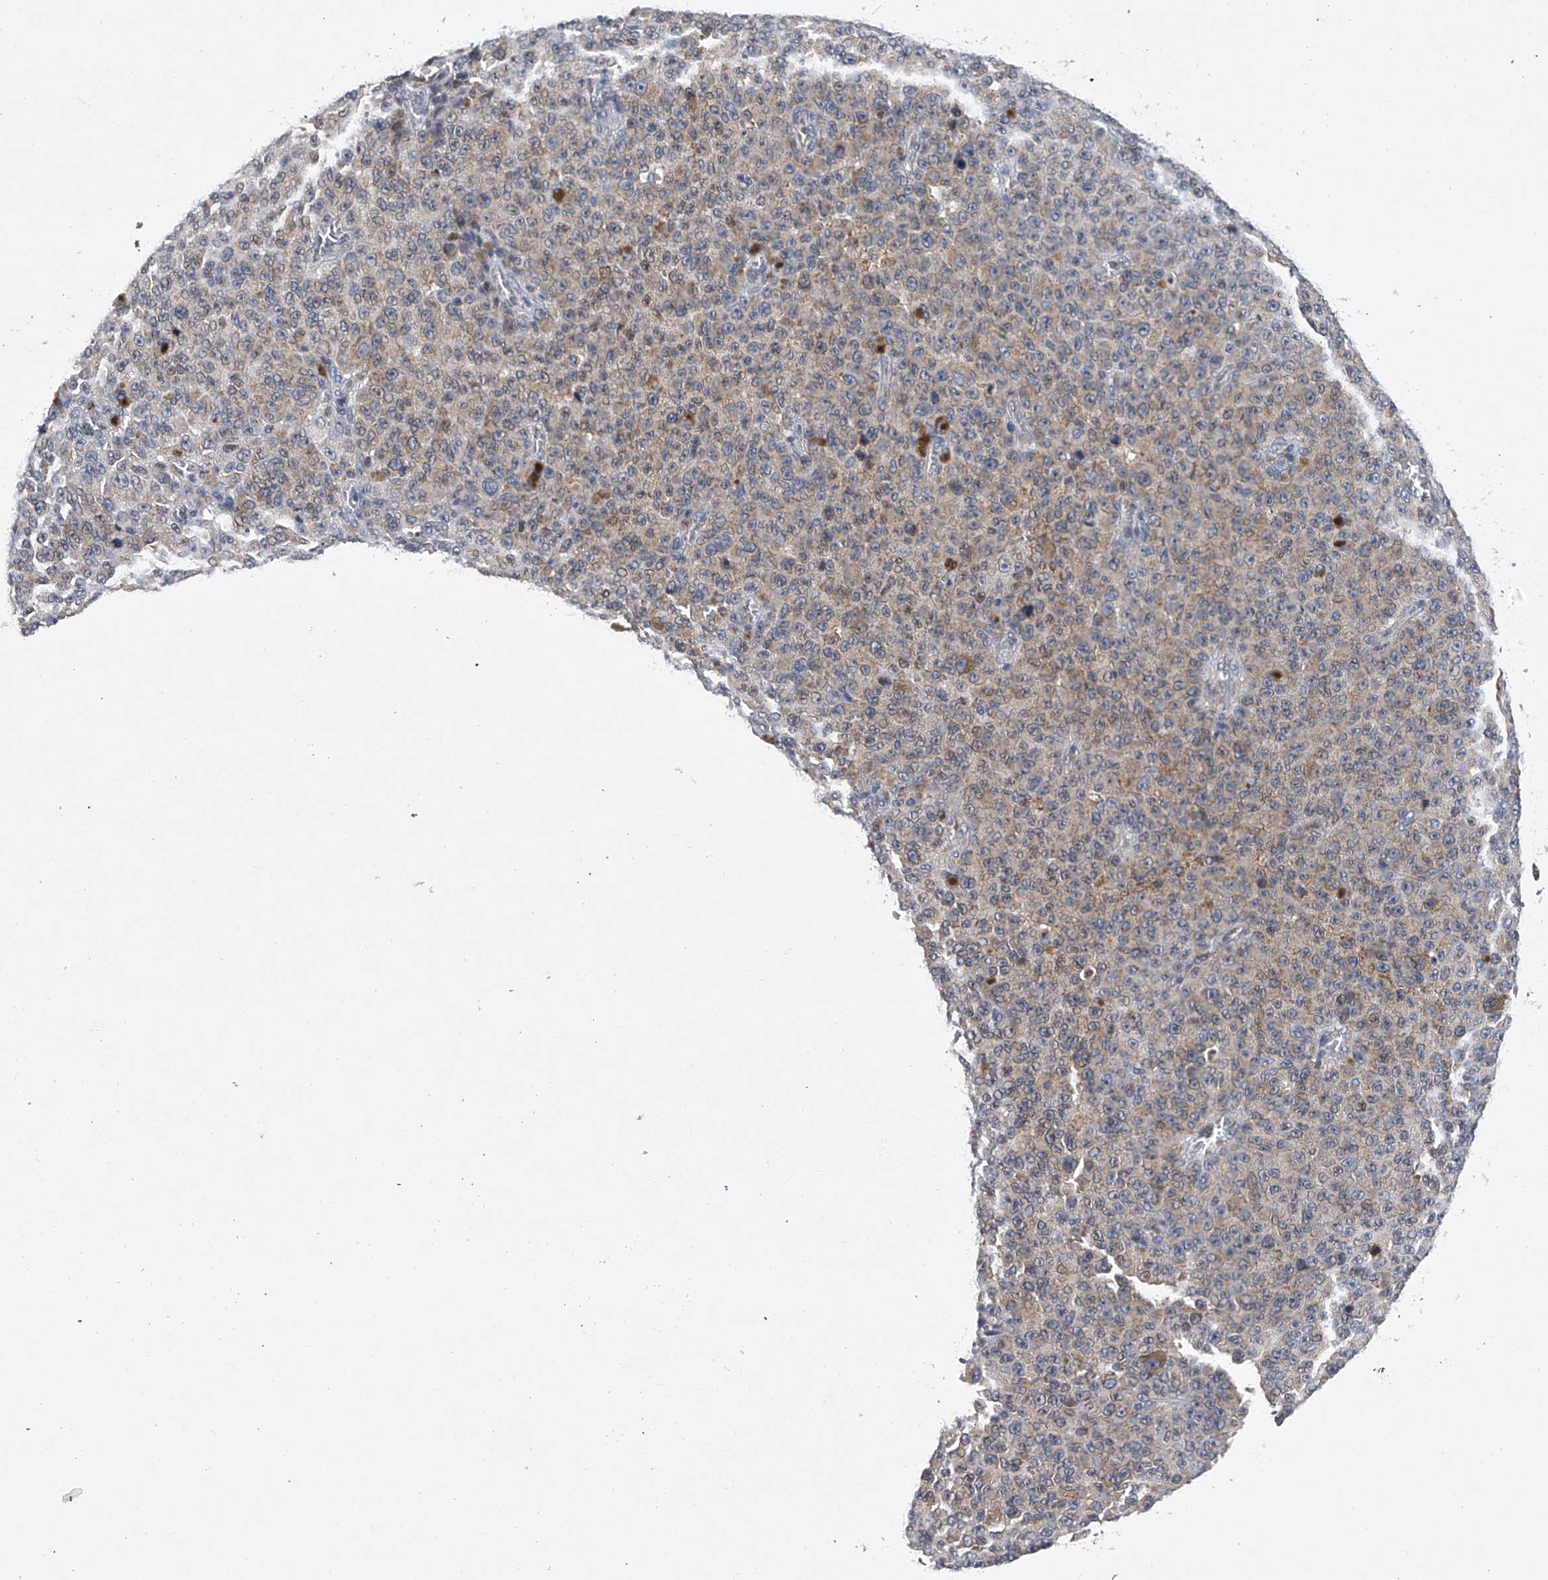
{"staining": {"intensity": "weak", "quantity": ">75%", "location": "cytoplasmic/membranous"}, "tissue": "melanoma", "cell_type": "Tumor cells", "image_type": "cancer", "snomed": [{"axis": "morphology", "description": "Malignant melanoma, NOS"}, {"axis": "topography", "description": "Skin"}], "caption": "High-power microscopy captured an immunohistochemistry (IHC) micrograph of malignant melanoma, revealing weak cytoplasmic/membranous staining in about >75% of tumor cells.", "gene": "RNF5", "patient": {"sex": "female", "age": 82}}